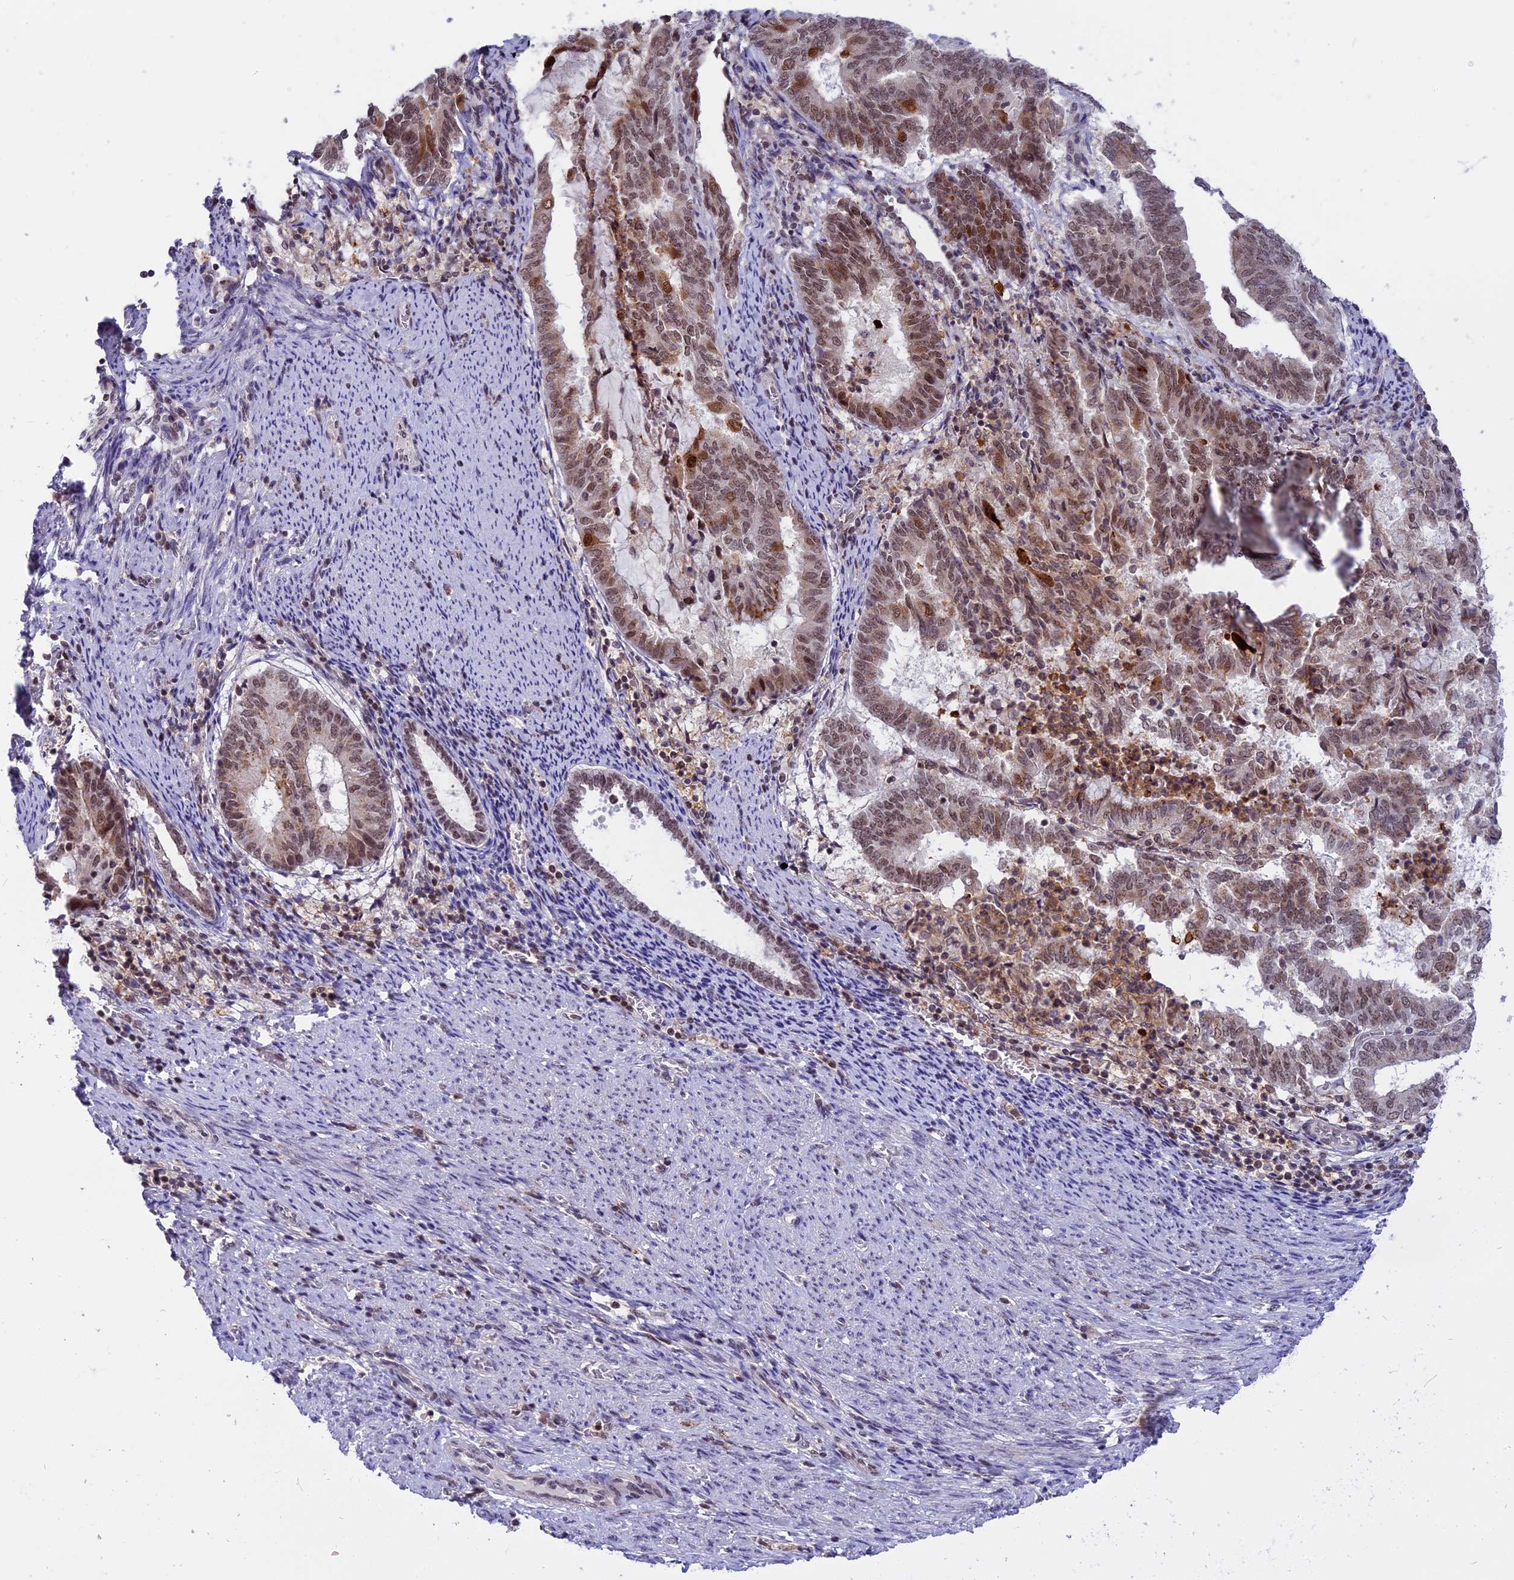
{"staining": {"intensity": "moderate", "quantity": ">75%", "location": "nuclear"}, "tissue": "endometrial cancer", "cell_type": "Tumor cells", "image_type": "cancer", "snomed": [{"axis": "morphology", "description": "Adenocarcinoma, NOS"}, {"axis": "topography", "description": "Endometrium"}], "caption": "Human adenocarcinoma (endometrial) stained for a protein (brown) reveals moderate nuclear positive staining in about >75% of tumor cells.", "gene": "TADA3", "patient": {"sex": "female", "age": 80}}